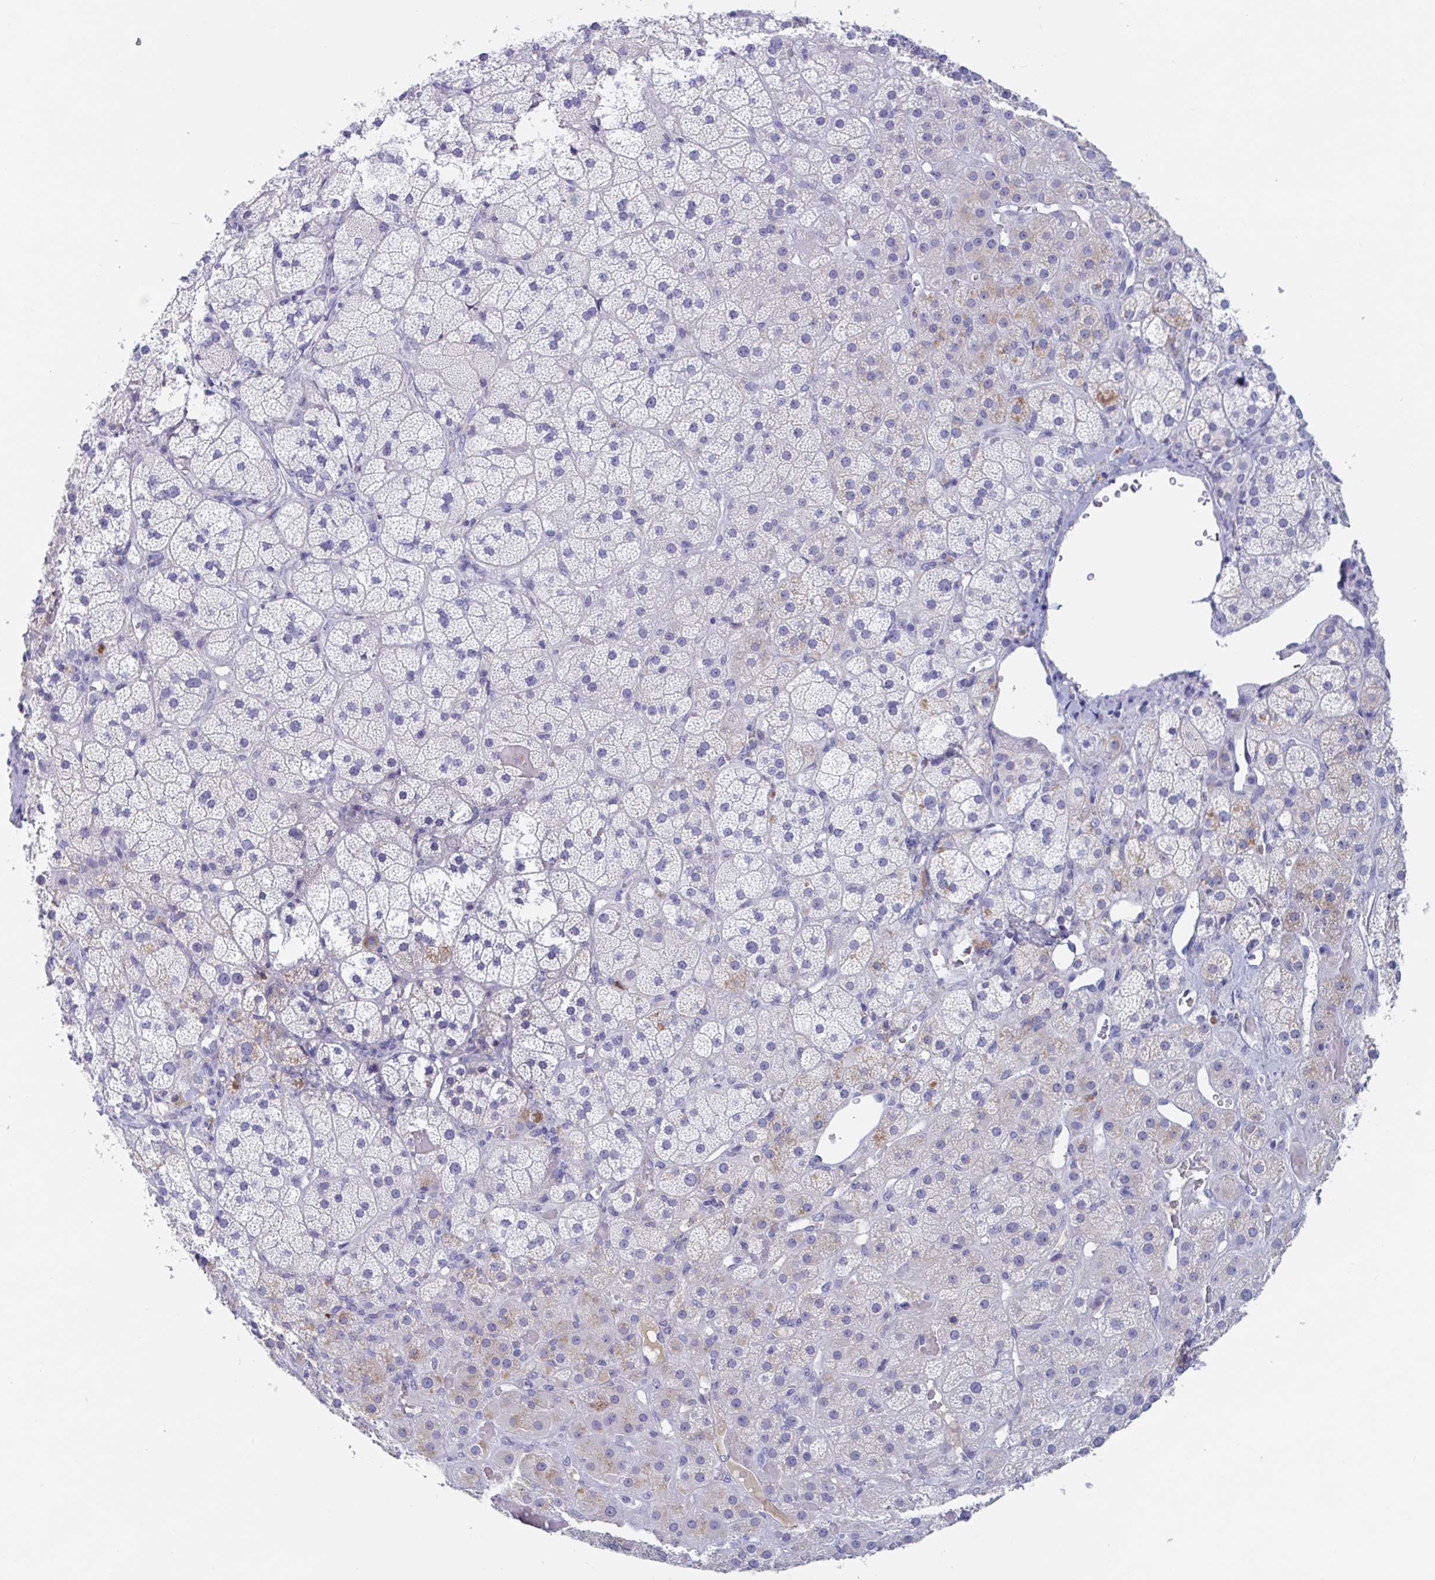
{"staining": {"intensity": "moderate", "quantity": "<25%", "location": "cytoplasmic/membranous"}, "tissue": "adrenal gland", "cell_type": "Glandular cells", "image_type": "normal", "snomed": [{"axis": "morphology", "description": "Normal tissue, NOS"}, {"axis": "topography", "description": "Adrenal gland"}], "caption": "Human adrenal gland stained for a protein (brown) demonstrates moderate cytoplasmic/membranous positive positivity in about <25% of glandular cells.", "gene": "ZNHIT2", "patient": {"sex": "male", "age": 57}}